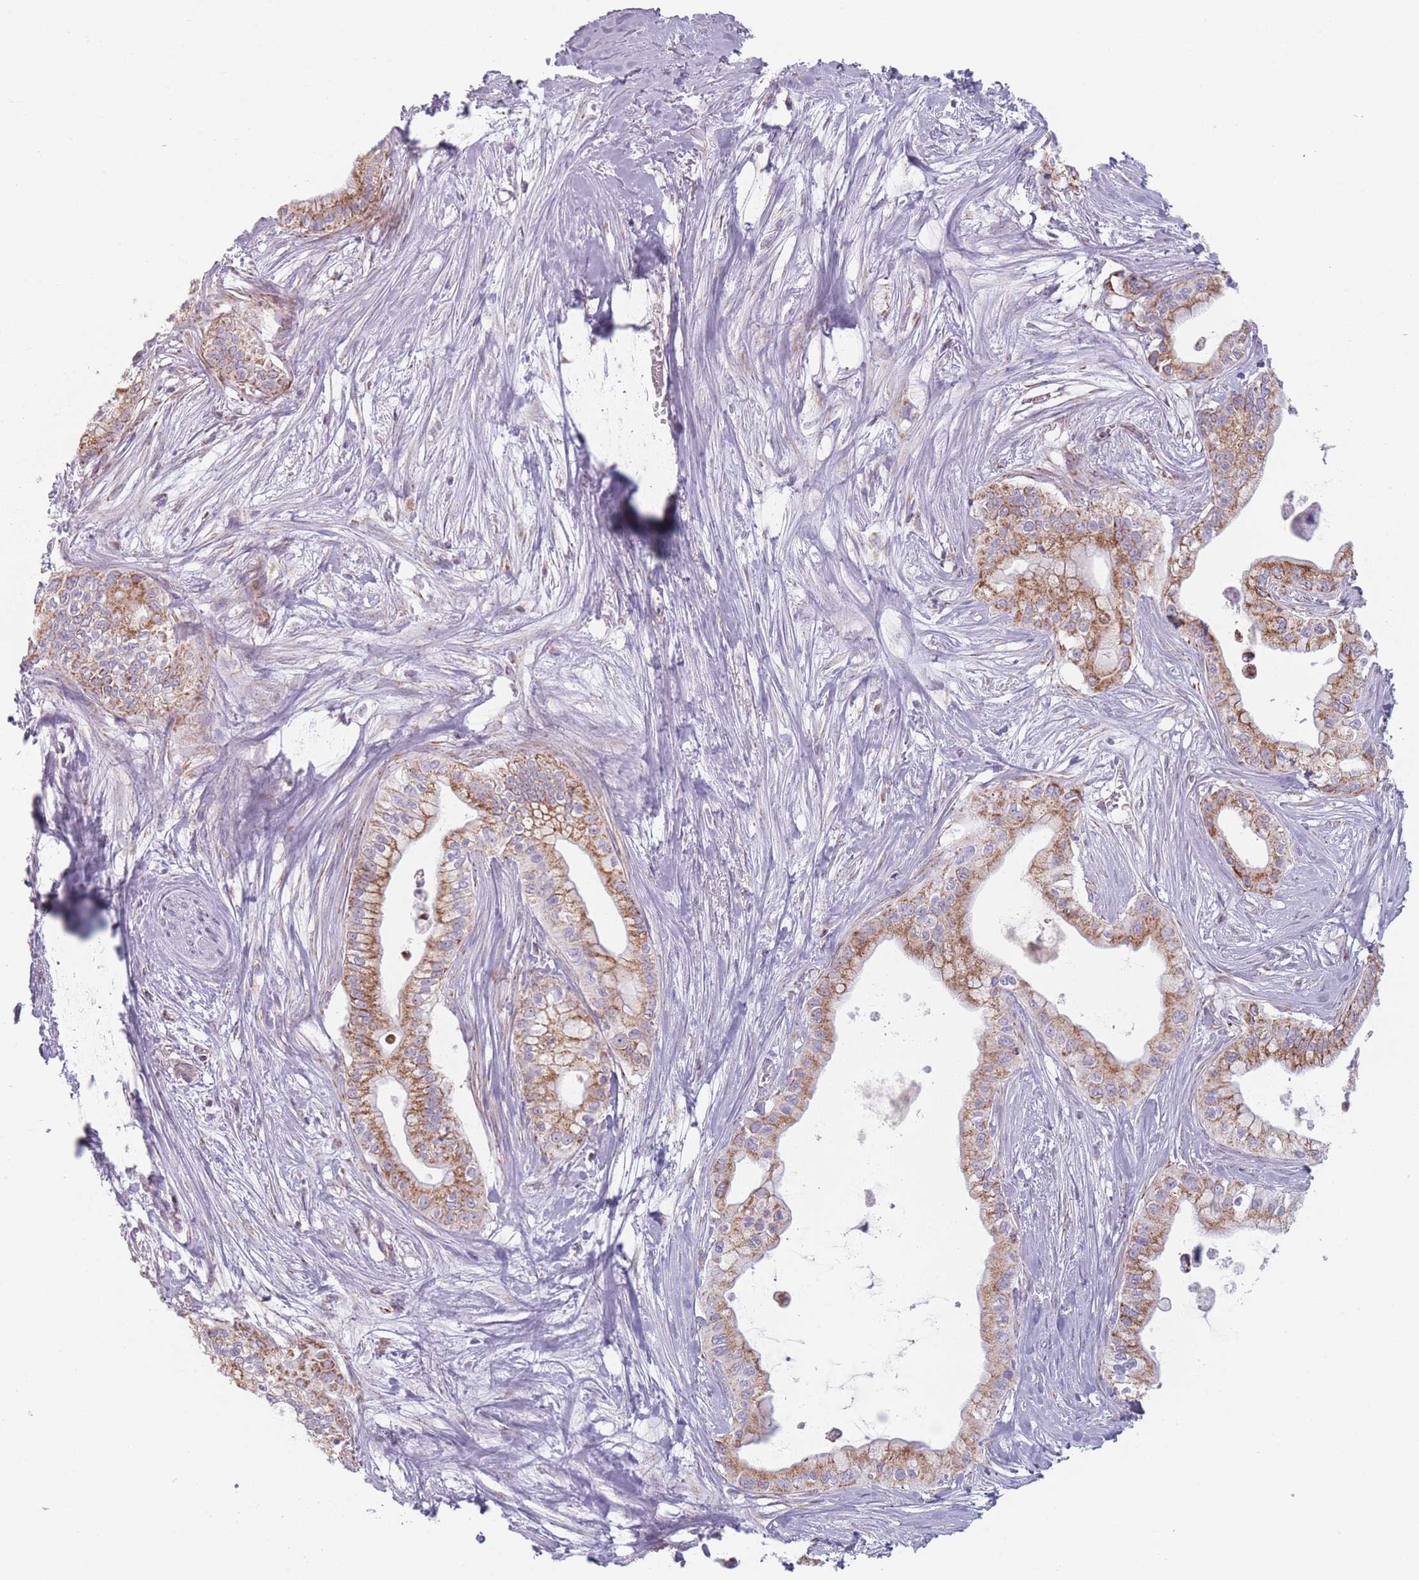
{"staining": {"intensity": "moderate", "quantity": ">75%", "location": "cytoplasmic/membranous"}, "tissue": "pancreatic cancer", "cell_type": "Tumor cells", "image_type": "cancer", "snomed": [{"axis": "morphology", "description": "Adenocarcinoma, NOS"}, {"axis": "topography", "description": "Pancreas"}], "caption": "Pancreatic cancer (adenocarcinoma) stained with IHC exhibits moderate cytoplasmic/membranous expression in about >75% of tumor cells.", "gene": "DCHS1", "patient": {"sex": "male", "age": 78}}